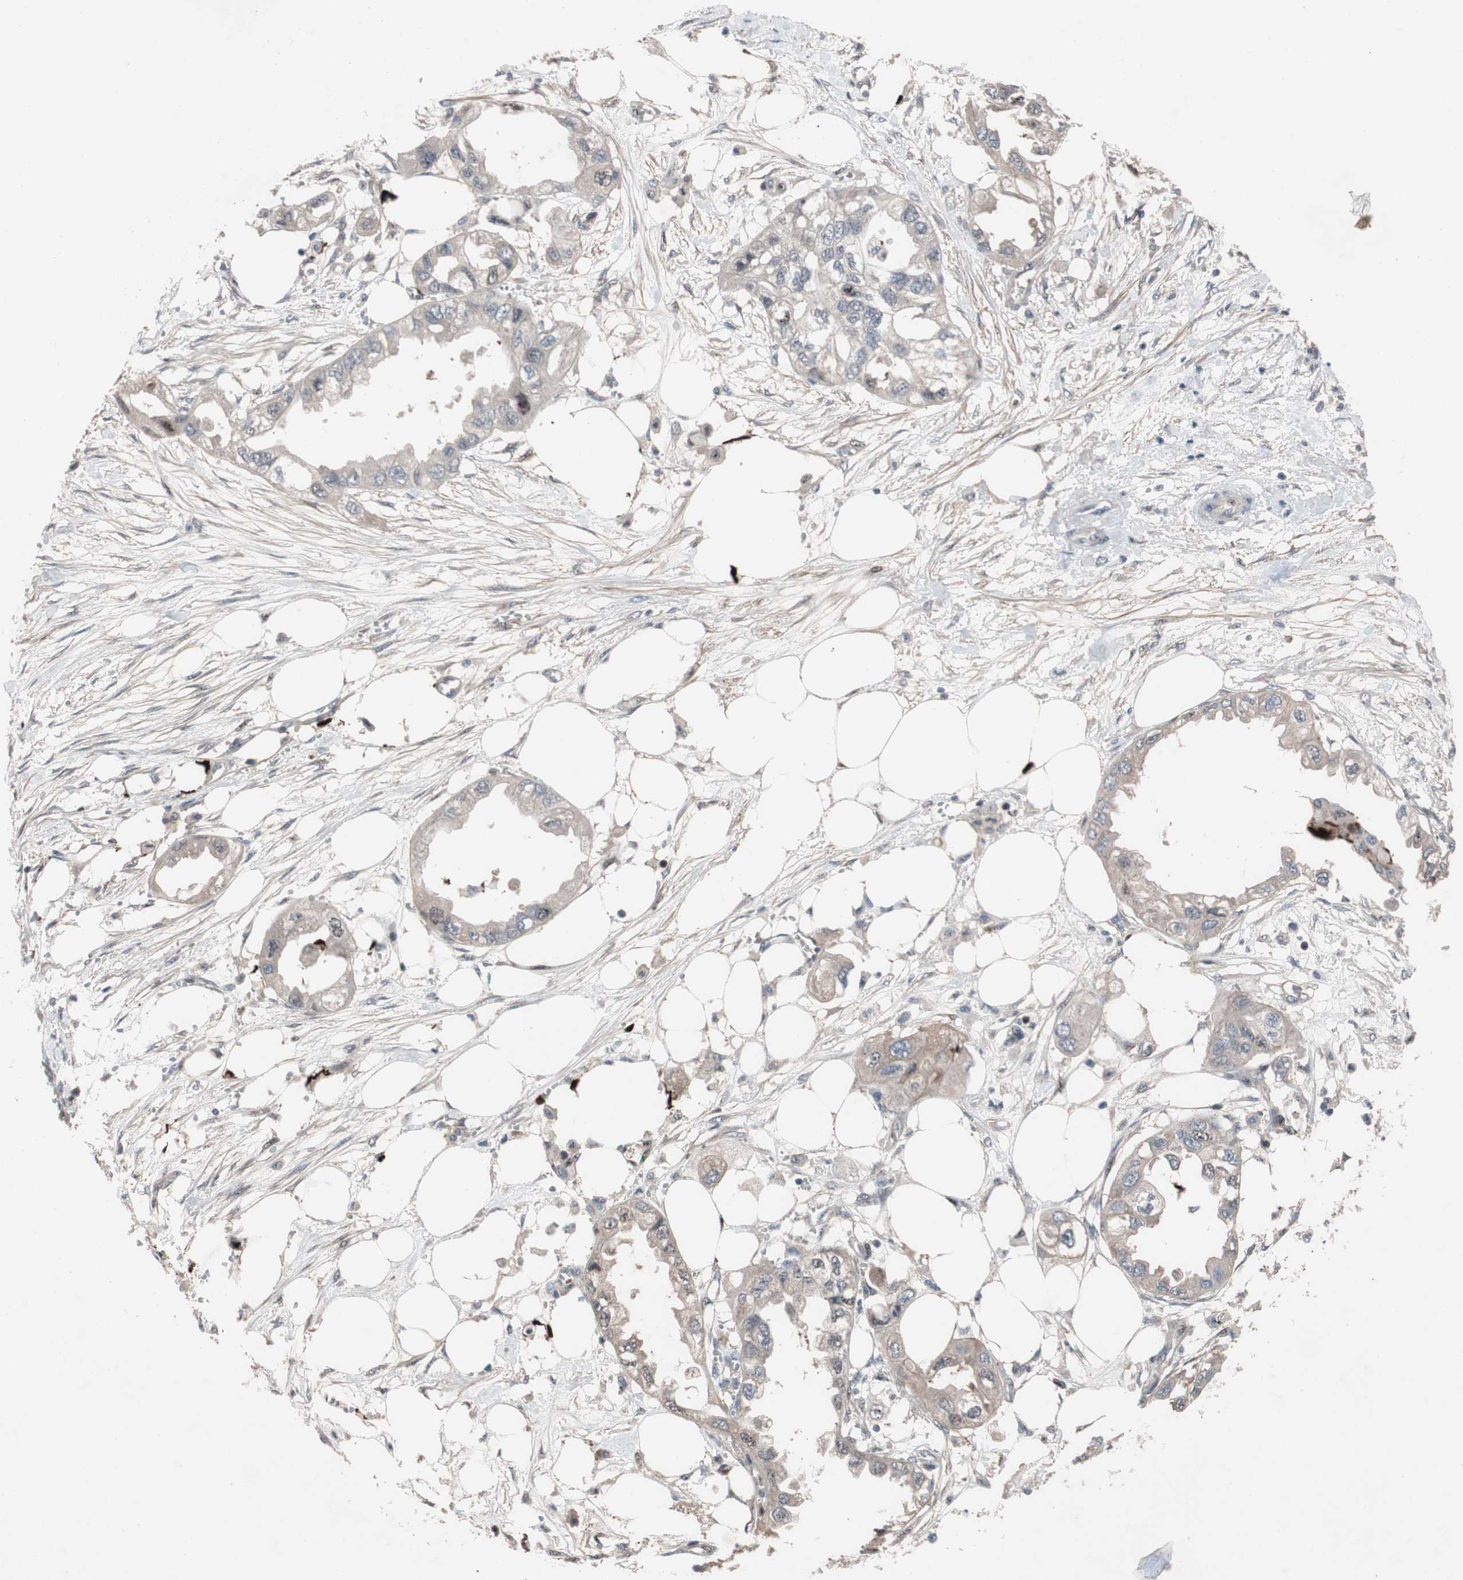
{"staining": {"intensity": "weak", "quantity": "<25%", "location": "cytoplasmic/membranous,nuclear"}, "tissue": "endometrial cancer", "cell_type": "Tumor cells", "image_type": "cancer", "snomed": [{"axis": "morphology", "description": "Adenocarcinoma, NOS"}, {"axis": "topography", "description": "Endometrium"}], "caption": "Immunohistochemistry (IHC) histopathology image of adenocarcinoma (endometrial) stained for a protein (brown), which shows no expression in tumor cells.", "gene": "SOX7", "patient": {"sex": "female", "age": 67}}